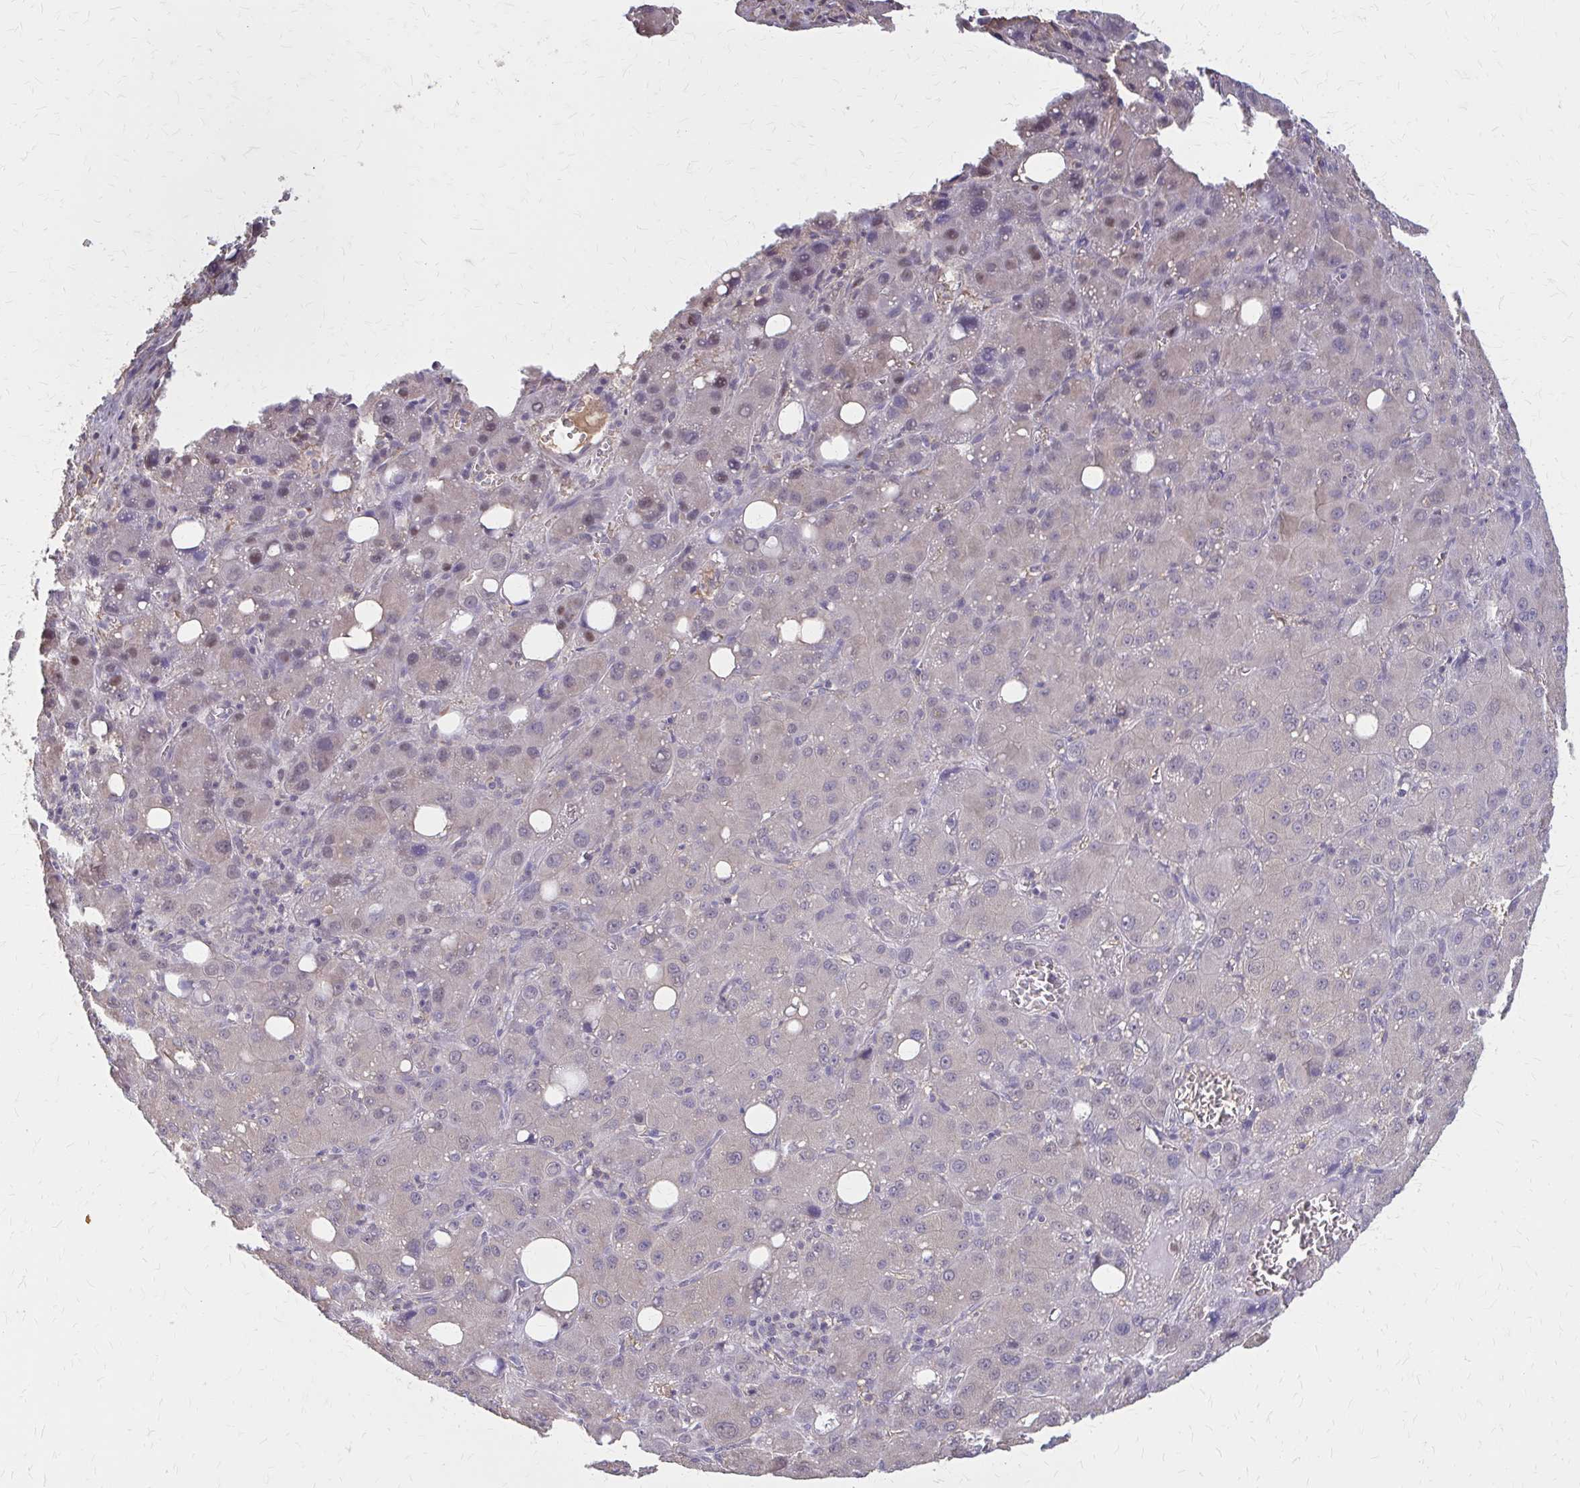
{"staining": {"intensity": "weak", "quantity": "<25%", "location": "nuclear"}, "tissue": "liver cancer", "cell_type": "Tumor cells", "image_type": "cancer", "snomed": [{"axis": "morphology", "description": "Carcinoma, Hepatocellular, NOS"}, {"axis": "topography", "description": "Liver"}], "caption": "Immunohistochemistry micrograph of neoplastic tissue: liver cancer (hepatocellular carcinoma) stained with DAB exhibits no significant protein expression in tumor cells. (Immunohistochemistry (ihc), brightfield microscopy, high magnification).", "gene": "IFI44L", "patient": {"sex": "male", "age": 55}}